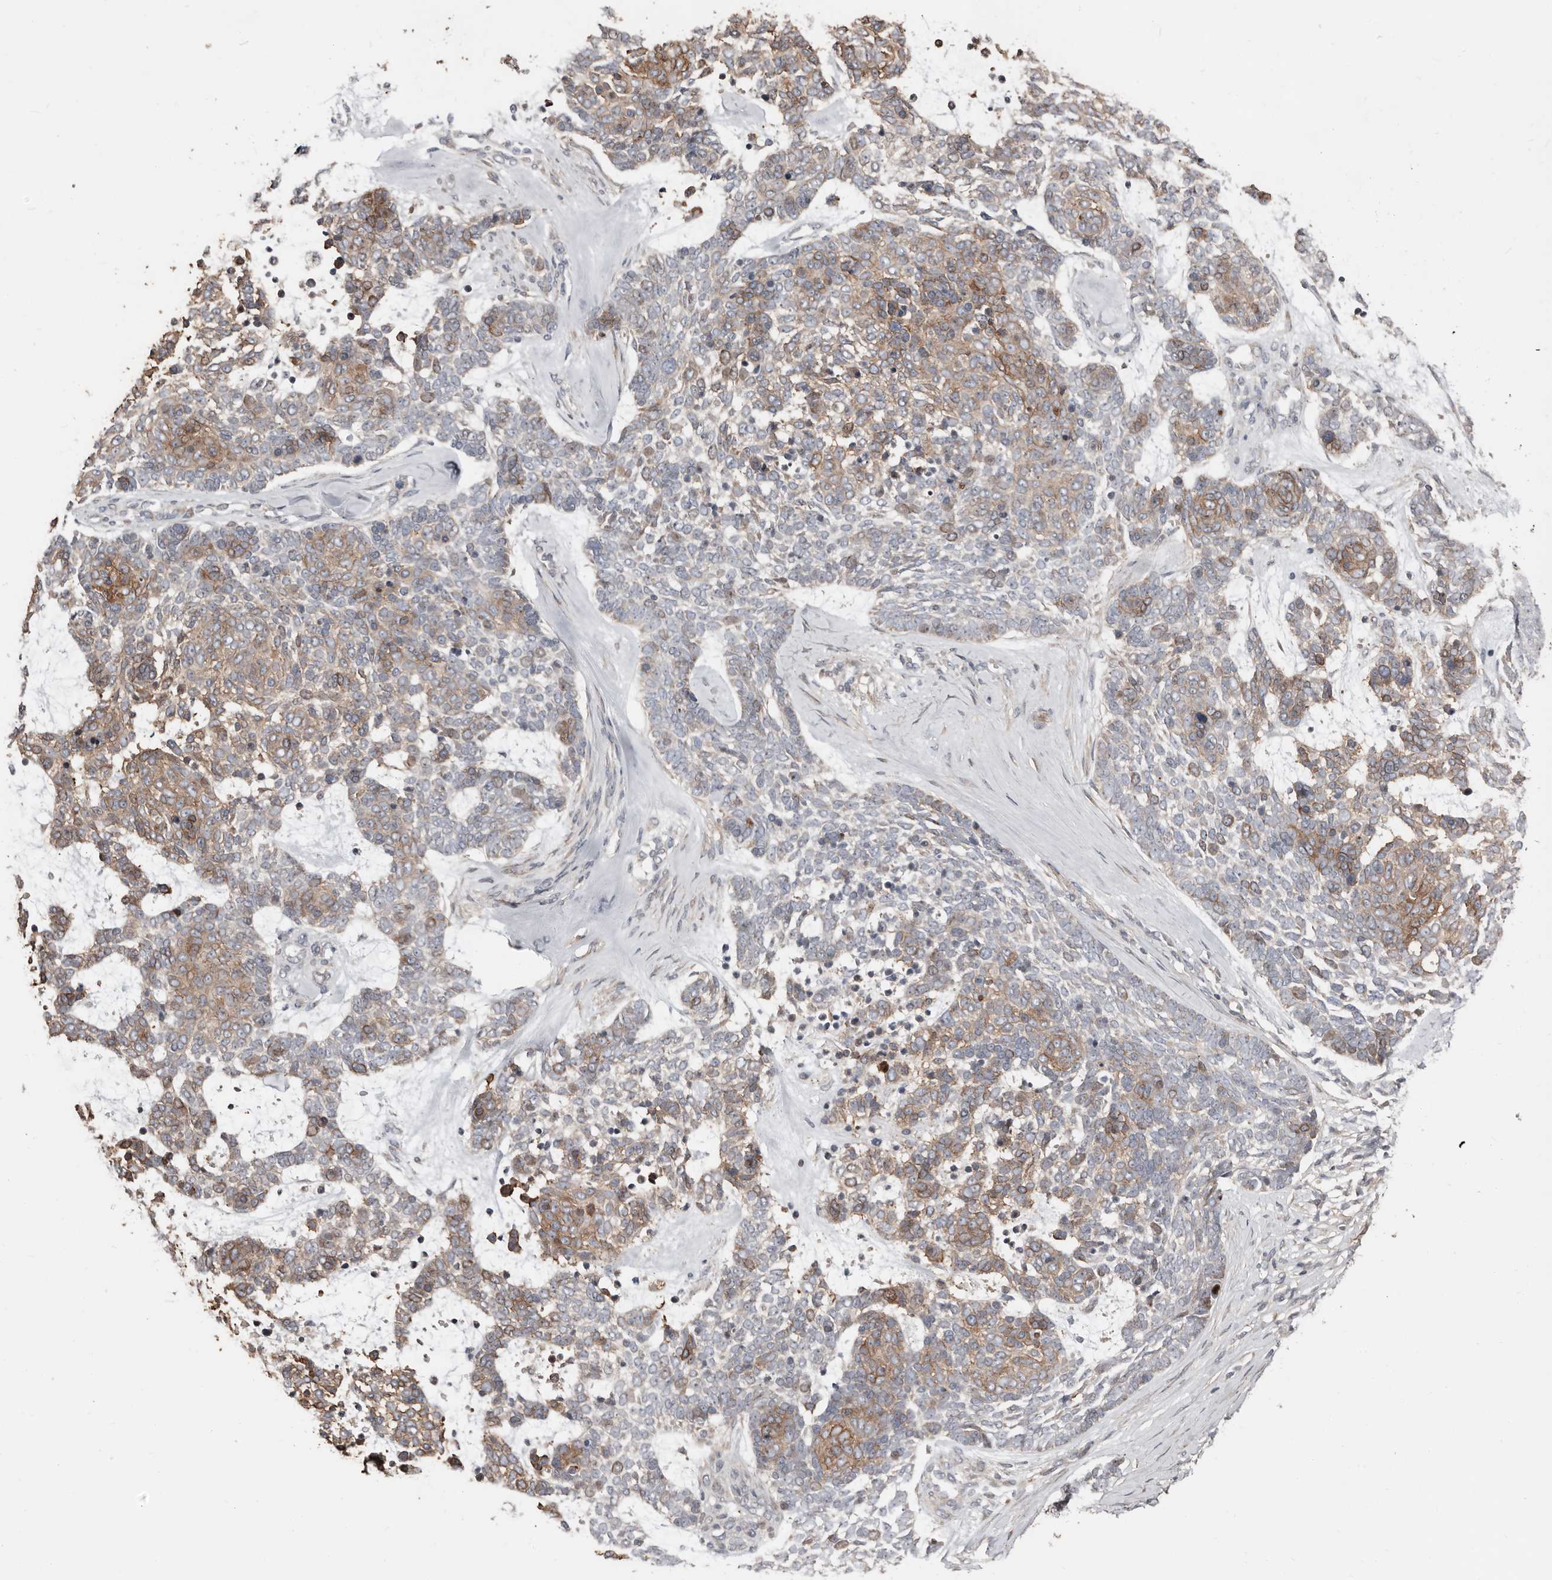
{"staining": {"intensity": "moderate", "quantity": "25%-75%", "location": "cytoplasmic/membranous"}, "tissue": "skin cancer", "cell_type": "Tumor cells", "image_type": "cancer", "snomed": [{"axis": "morphology", "description": "Basal cell carcinoma"}, {"axis": "topography", "description": "Skin"}], "caption": "Protein staining of basal cell carcinoma (skin) tissue exhibits moderate cytoplasmic/membranous positivity in approximately 25%-75% of tumor cells.", "gene": "SMYD4", "patient": {"sex": "female", "age": 81}}